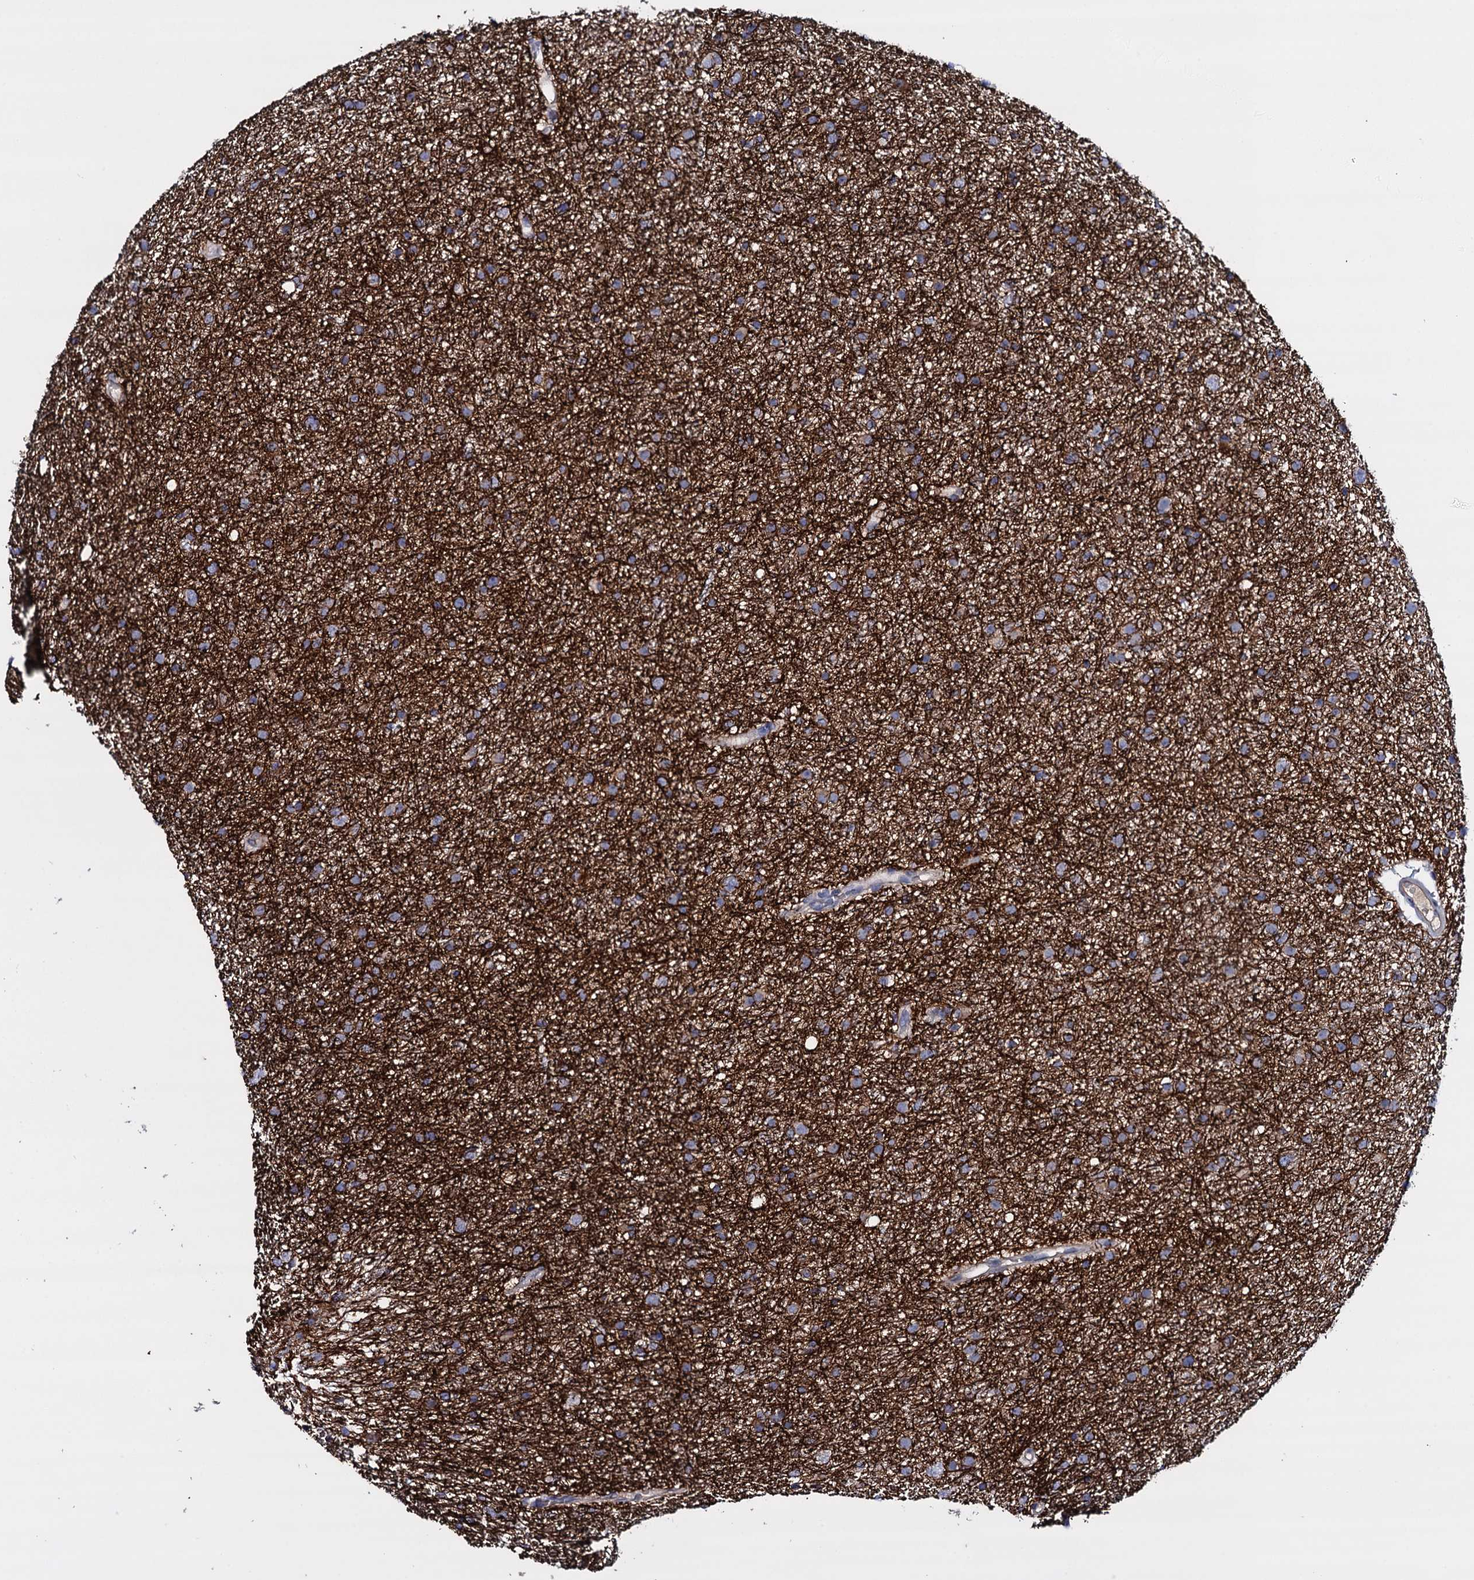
{"staining": {"intensity": "negative", "quantity": "none", "location": "none"}, "tissue": "glioma", "cell_type": "Tumor cells", "image_type": "cancer", "snomed": [{"axis": "morphology", "description": "Glioma, malignant, Low grade"}, {"axis": "topography", "description": "Cerebral cortex"}], "caption": "A photomicrograph of glioma stained for a protein shows no brown staining in tumor cells.", "gene": "BCL2L14", "patient": {"sex": "female", "age": 39}}